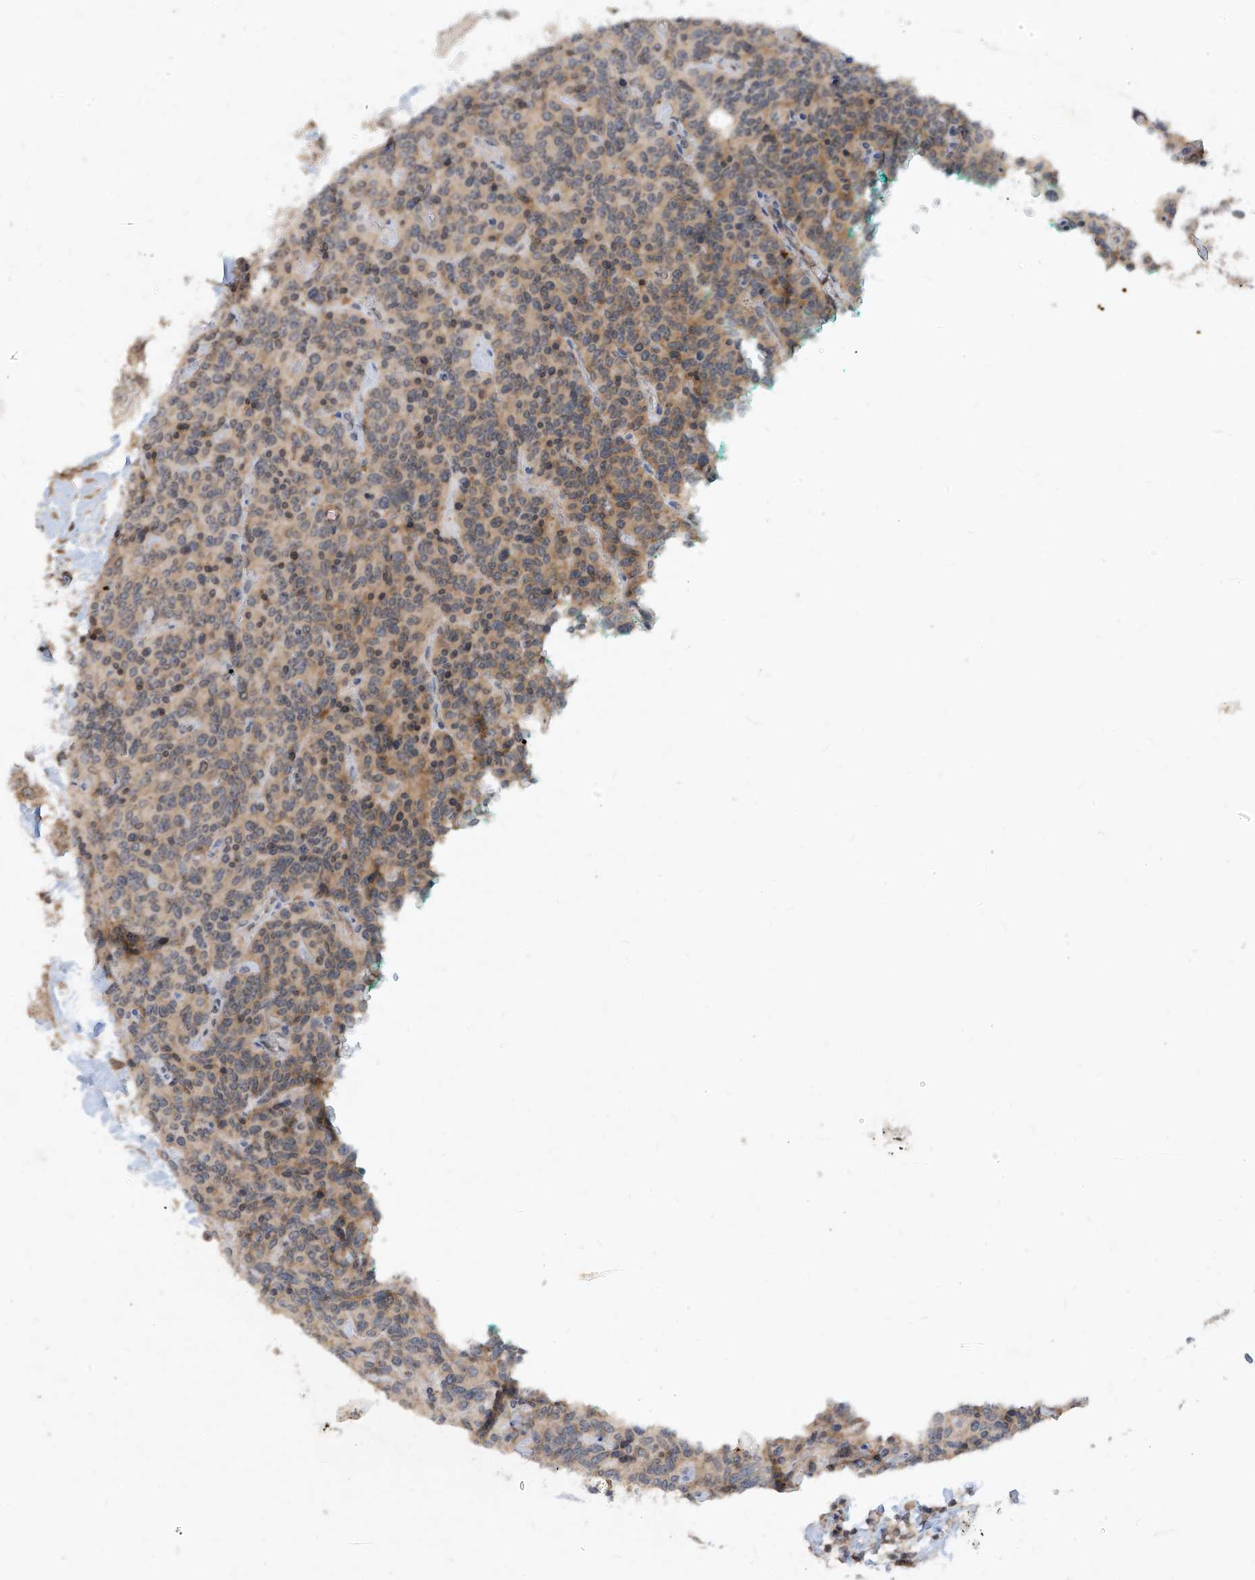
{"staining": {"intensity": "weak", "quantity": "25%-75%", "location": "cytoplasmic/membranous"}, "tissue": "carcinoid", "cell_type": "Tumor cells", "image_type": "cancer", "snomed": [{"axis": "morphology", "description": "Carcinoid, malignant, NOS"}, {"axis": "topography", "description": "Lung"}], "caption": "Protein expression analysis of malignant carcinoid demonstrates weak cytoplasmic/membranous expression in about 25%-75% of tumor cells.", "gene": "RPL34", "patient": {"sex": "female", "age": 46}}